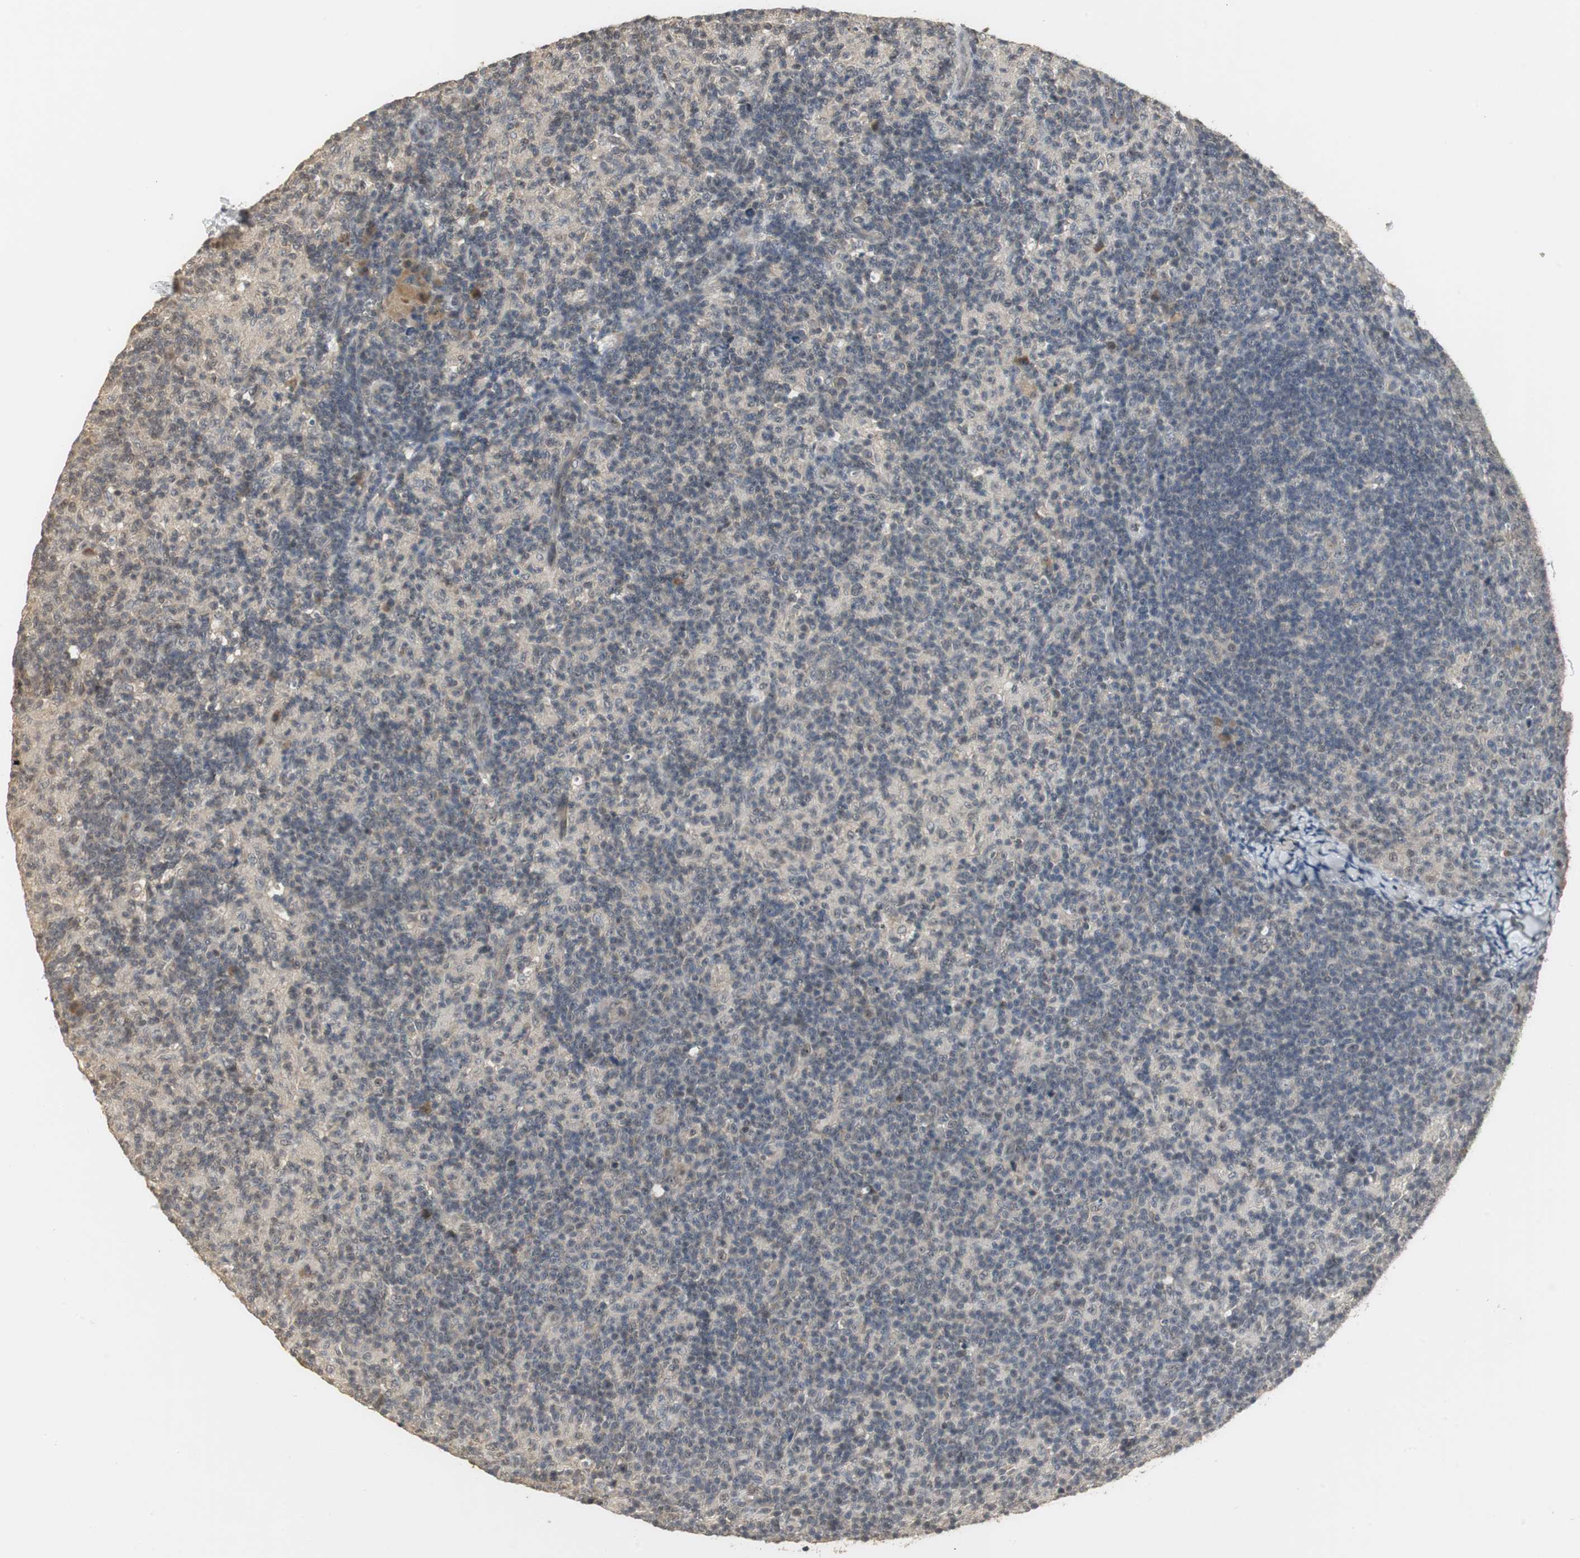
{"staining": {"intensity": "moderate", "quantity": "<25%", "location": "cytoplasmic/membranous,nuclear"}, "tissue": "lymph node", "cell_type": "Germinal center cells", "image_type": "normal", "snomed": [{"axis": "morphology", "description": "Normal tissue, NOS"}, {"axis": "morphology", "description": "Inflammation, NOS"}, {"axis": "topography", "description": "Lymph node"}], "caption": "Moderate cytoplasmic/membranous,nuclear expression for a protein is appreciated in about <25% of germinal center cells of unremarkable lymph node using IHC.", "gene": "ELOA", "patient": {"sex": "male", "age": 55}}